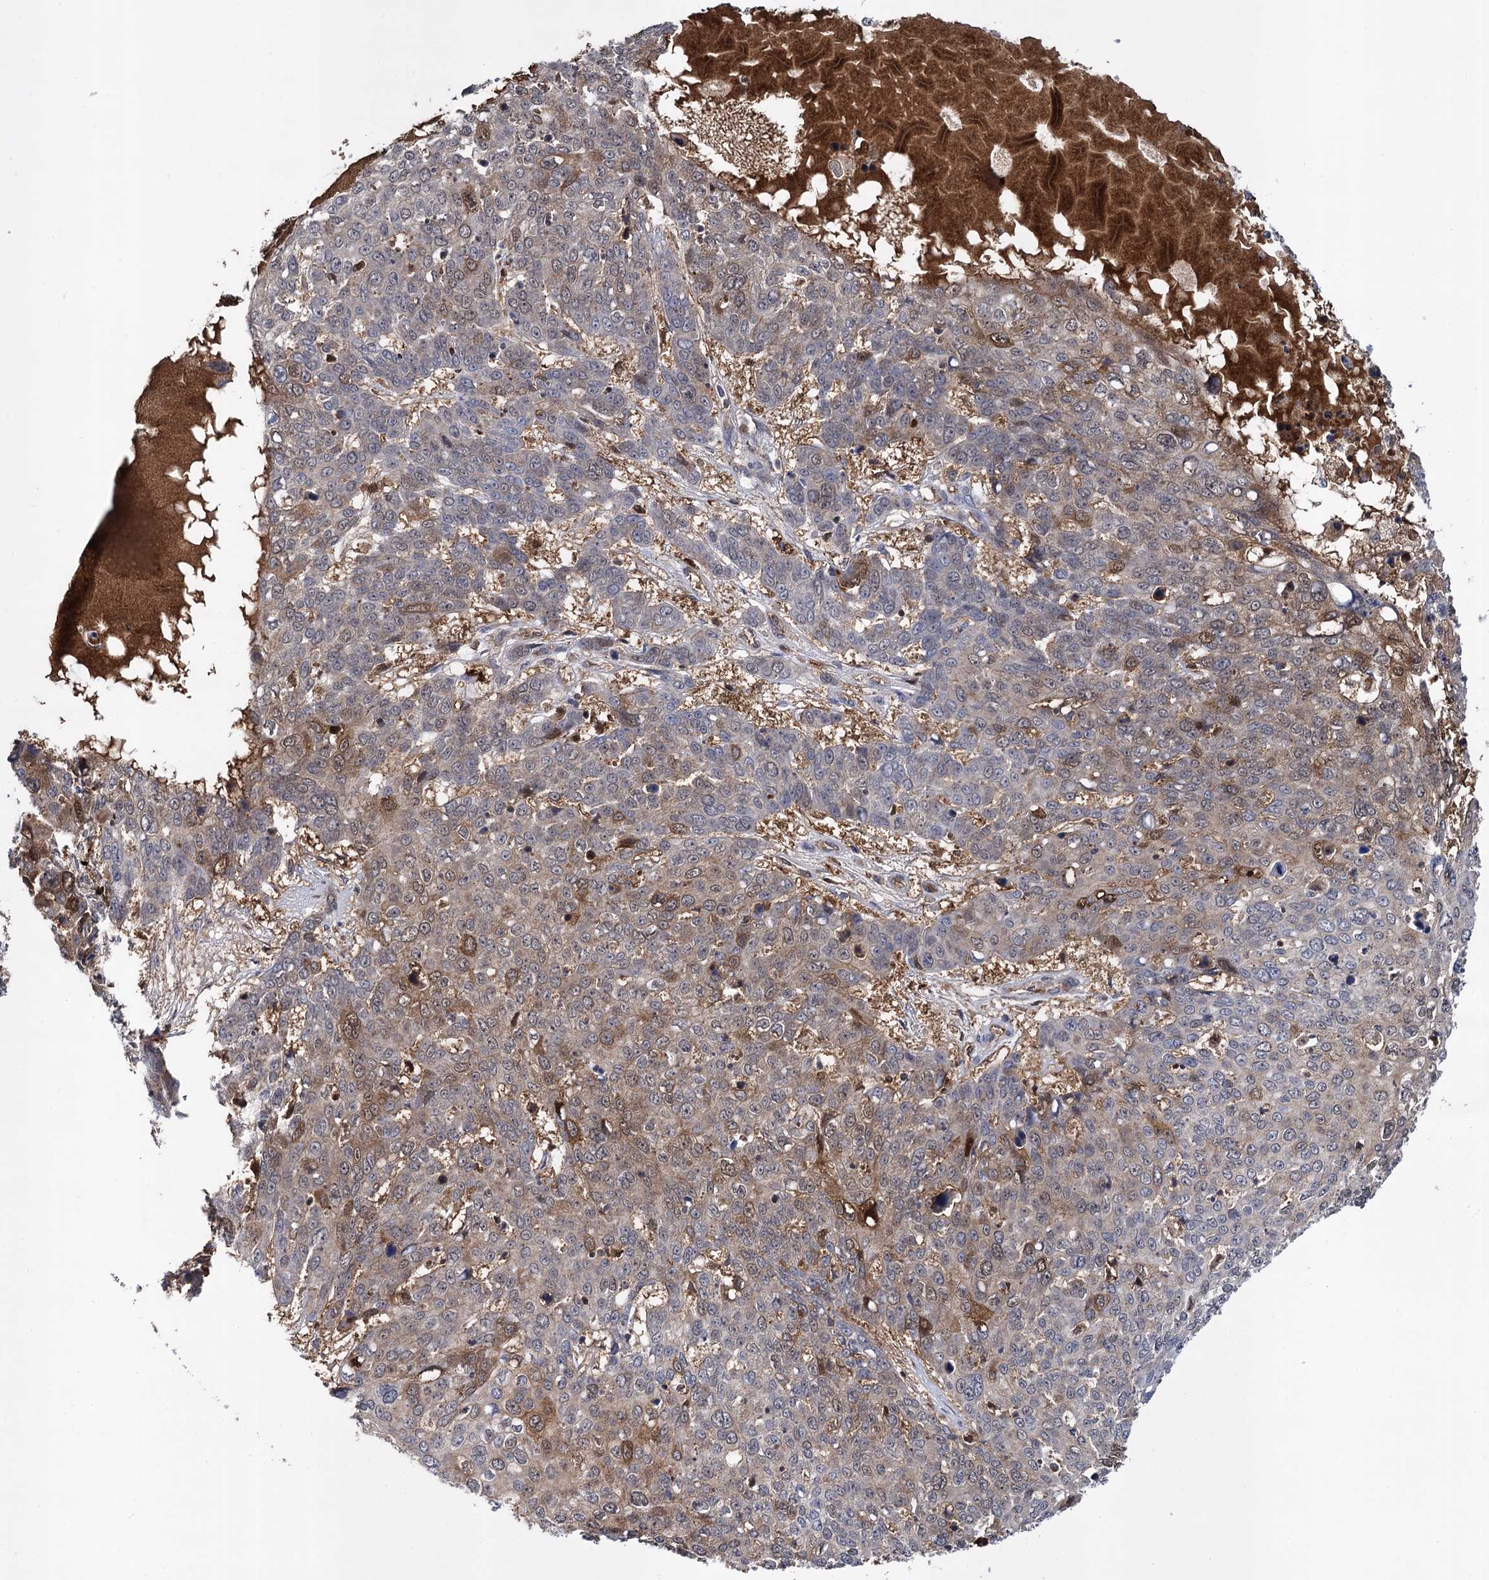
{"staining": {"intensity": "moderate", "quantity": "<25%", "location": "cytoplasmic/membranous"}, "tissue": "skin cancer", "cell_type": "Tumor cells", "image_type": "cancer", "snomed": [{"axis": "morphology", "description": "Squamous cell carcinoma, NOS"}, {"axis": "topography", "description": "Skin"}], "caption": "Immunohistochemistry (IHC) image of neoplastic tissue: human skin cancer (squamous cell carcinoma) stained using IHC displays low levels of moderate protein expression localized specifically in the cytoplasmic/membranous of tumor cells, appearing as a cytoplasmic/membranous brown color.", "gene": "GLO1", "patient": {"sex": "male", "age": 71}}